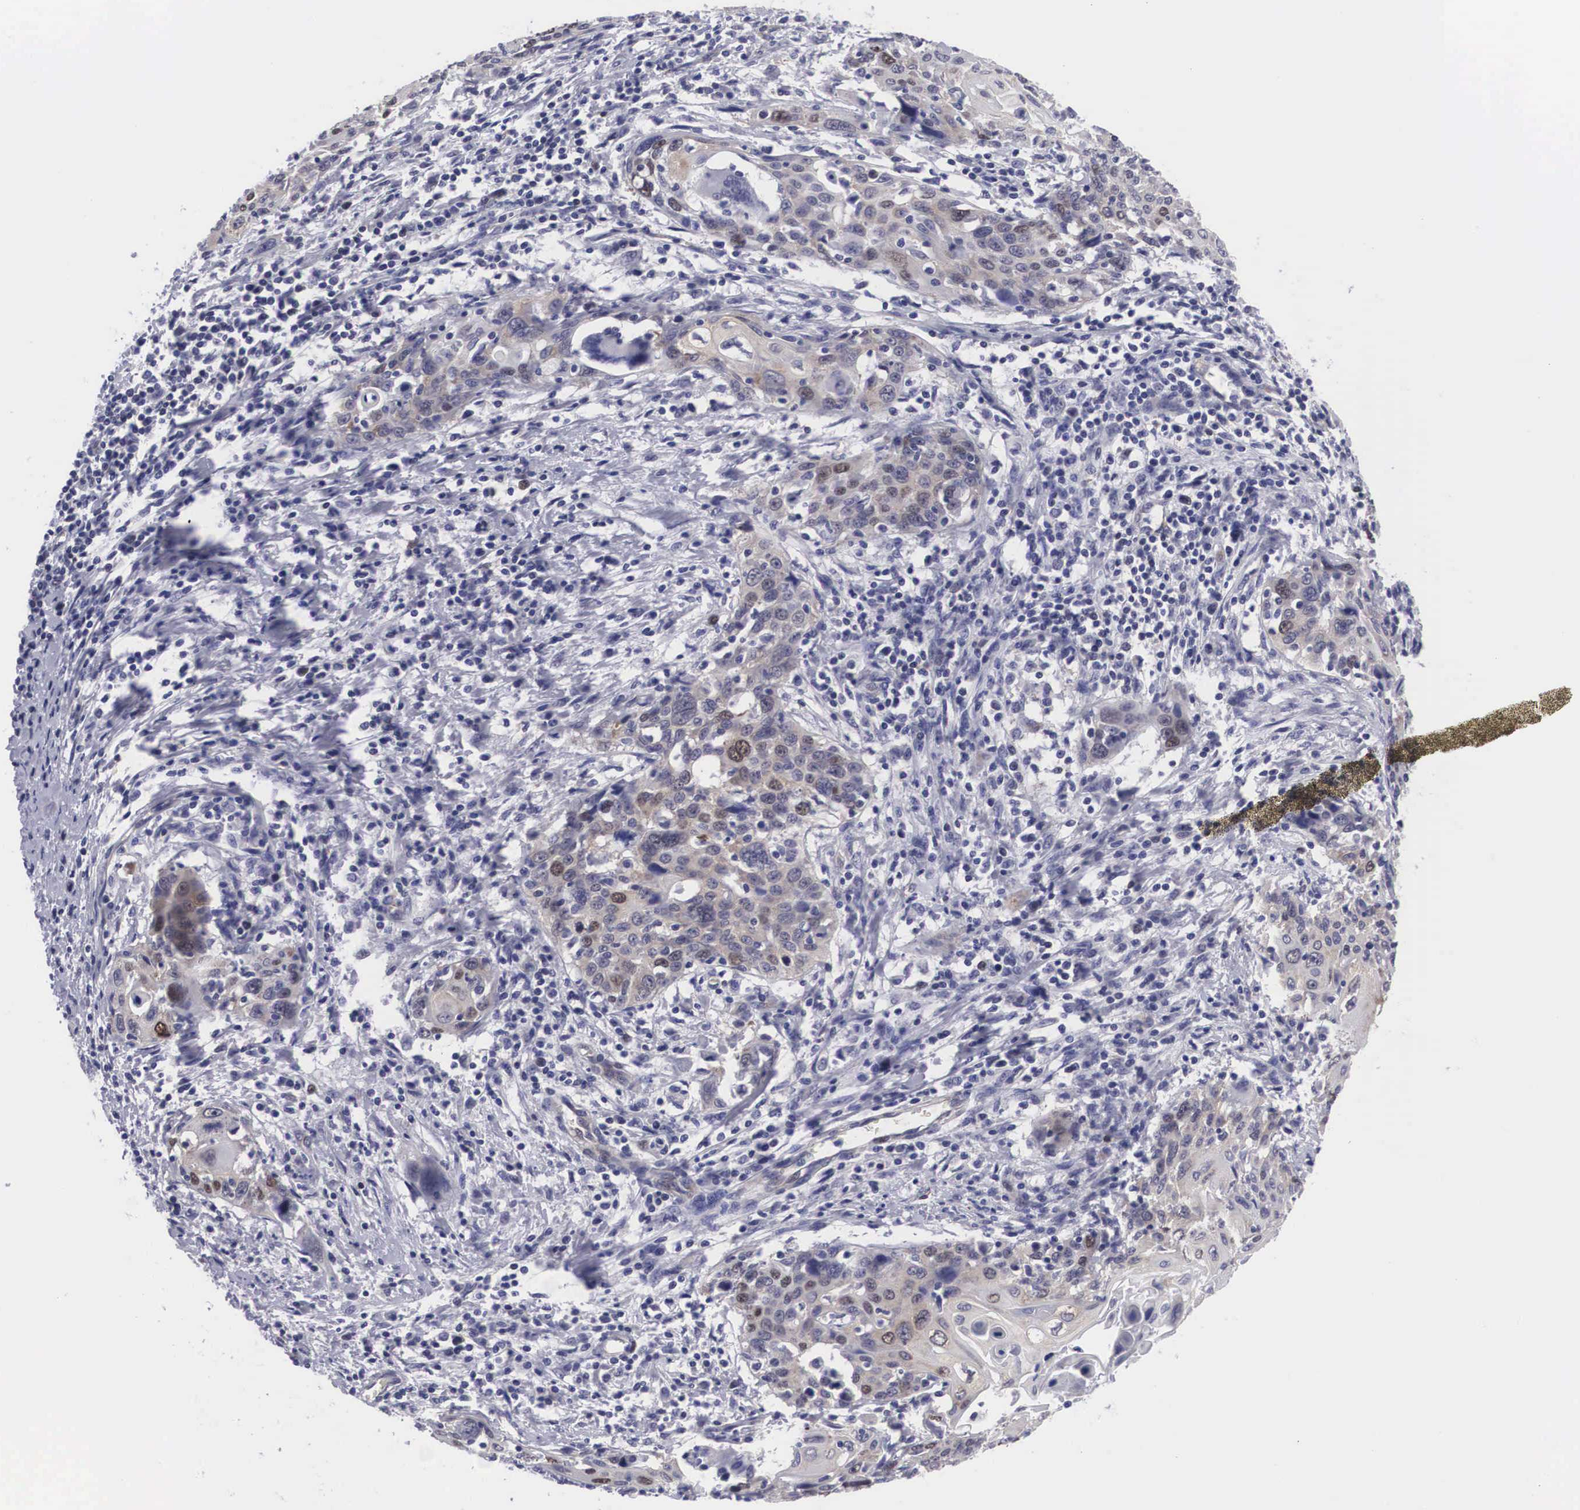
{"staining": {"intensity": "weak", "quantity": "<25%", "location": "nuclear"}, "tissue": "cervical cancer", "cell_type": "Tumor cells", "image_type": "cancer", "snomed": [{"axis": "morphology", "description": "Squamous cell carcinoma, NOS"}, {"axis": "topography", "description": "Cervix"}], "caption": "A micrograph of cervical cancer (squamous cell carcinoma) stained for a protein reveals no brown staining in tumor cells.", "gene": "MAST4", "patient": {"sex": "female", "age": 54}}